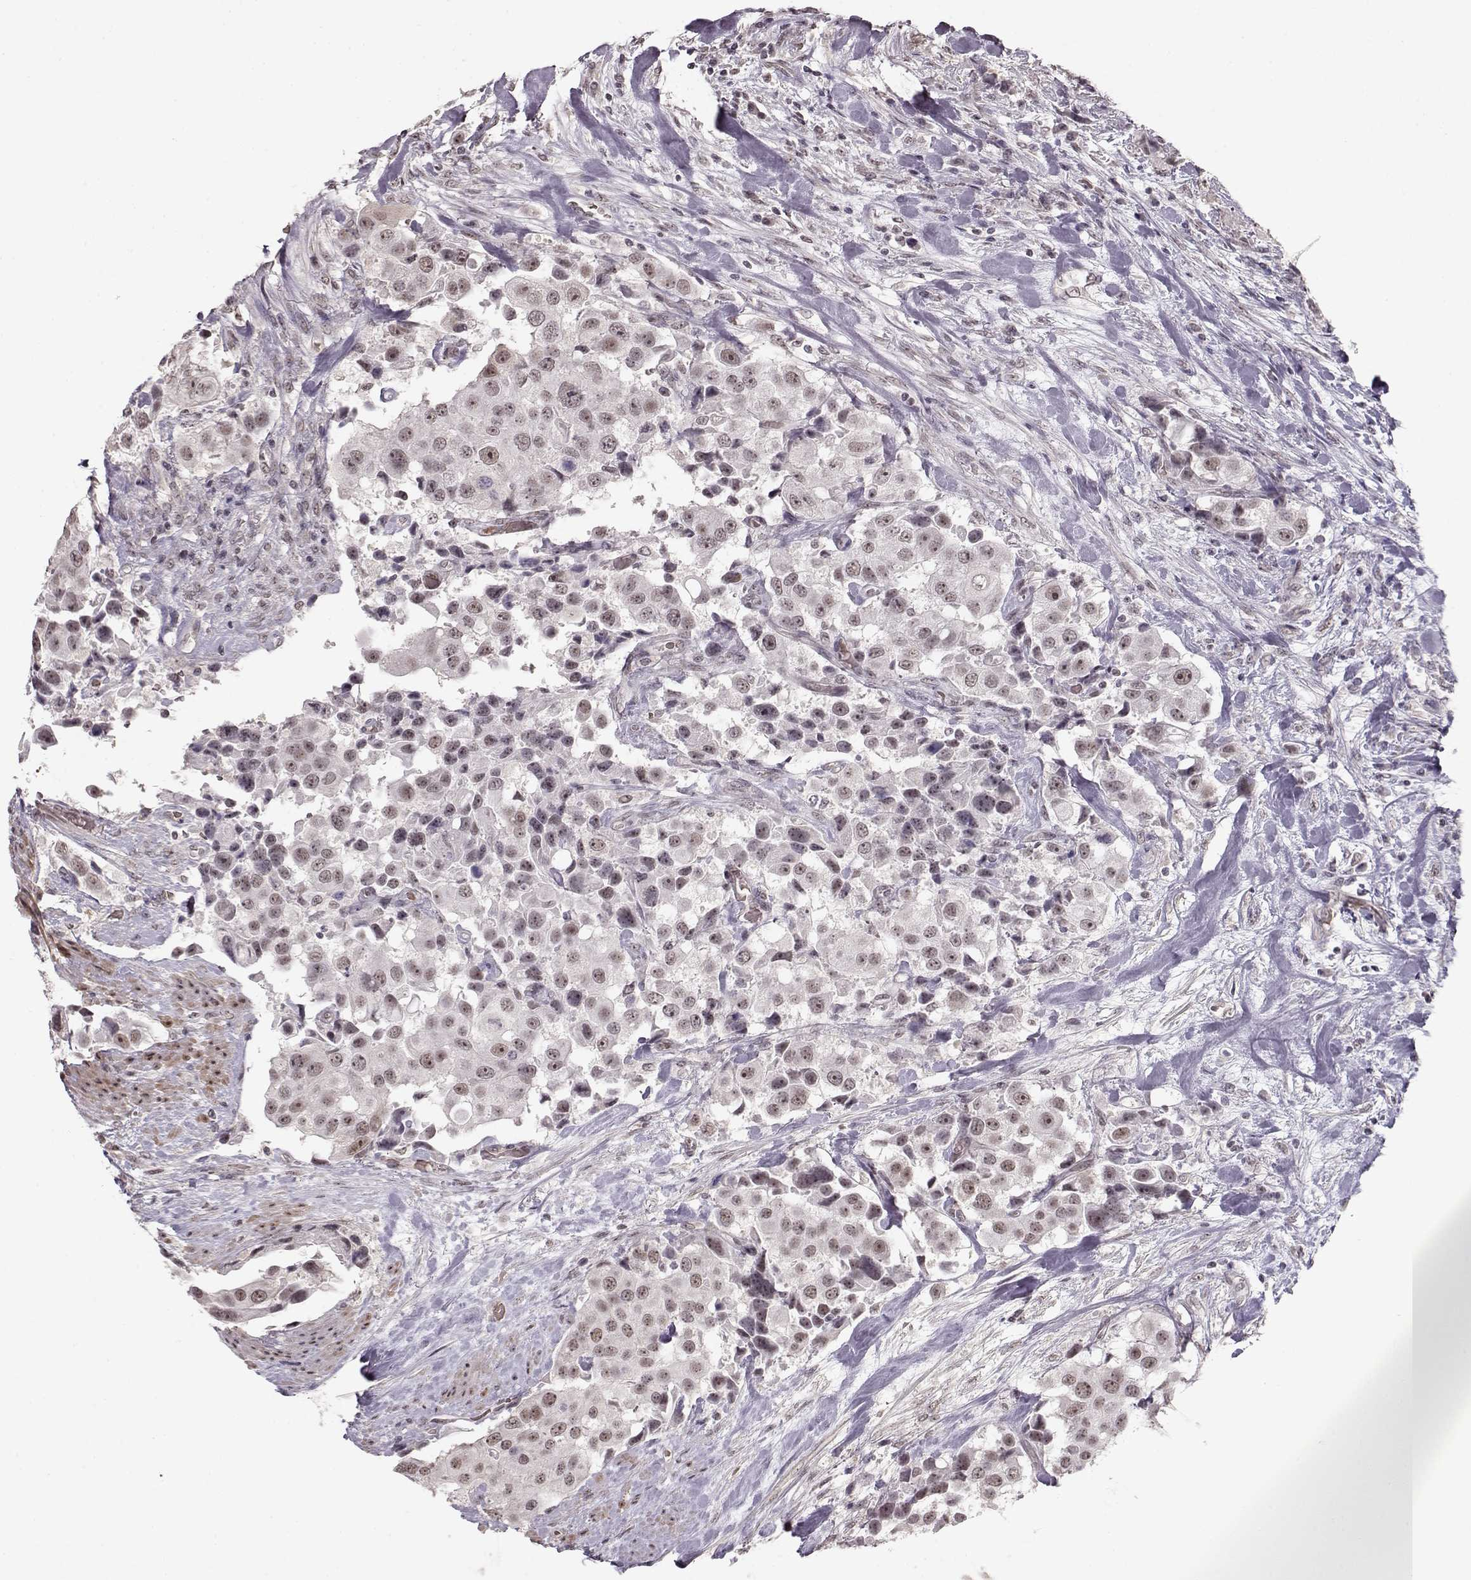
{"staining": {"intensity": "weak", "quantity": ">75%", "location": "nuclear"}, "tissue": "urothelial cancer", "cell_type": "Tumor cells", "image_type": "cancer", "snomed": [{"axis": "morphology", "description": "Urothelial carcinoma, High grade"}, {"axis": "topography", "description": "Urinary bladder"}], "caption": "Urothelial cancer stained with a protein marker displays weak staining in tumor cells.", "gene": "PCP4", "patient": {"sex": "female", "age": 64}}